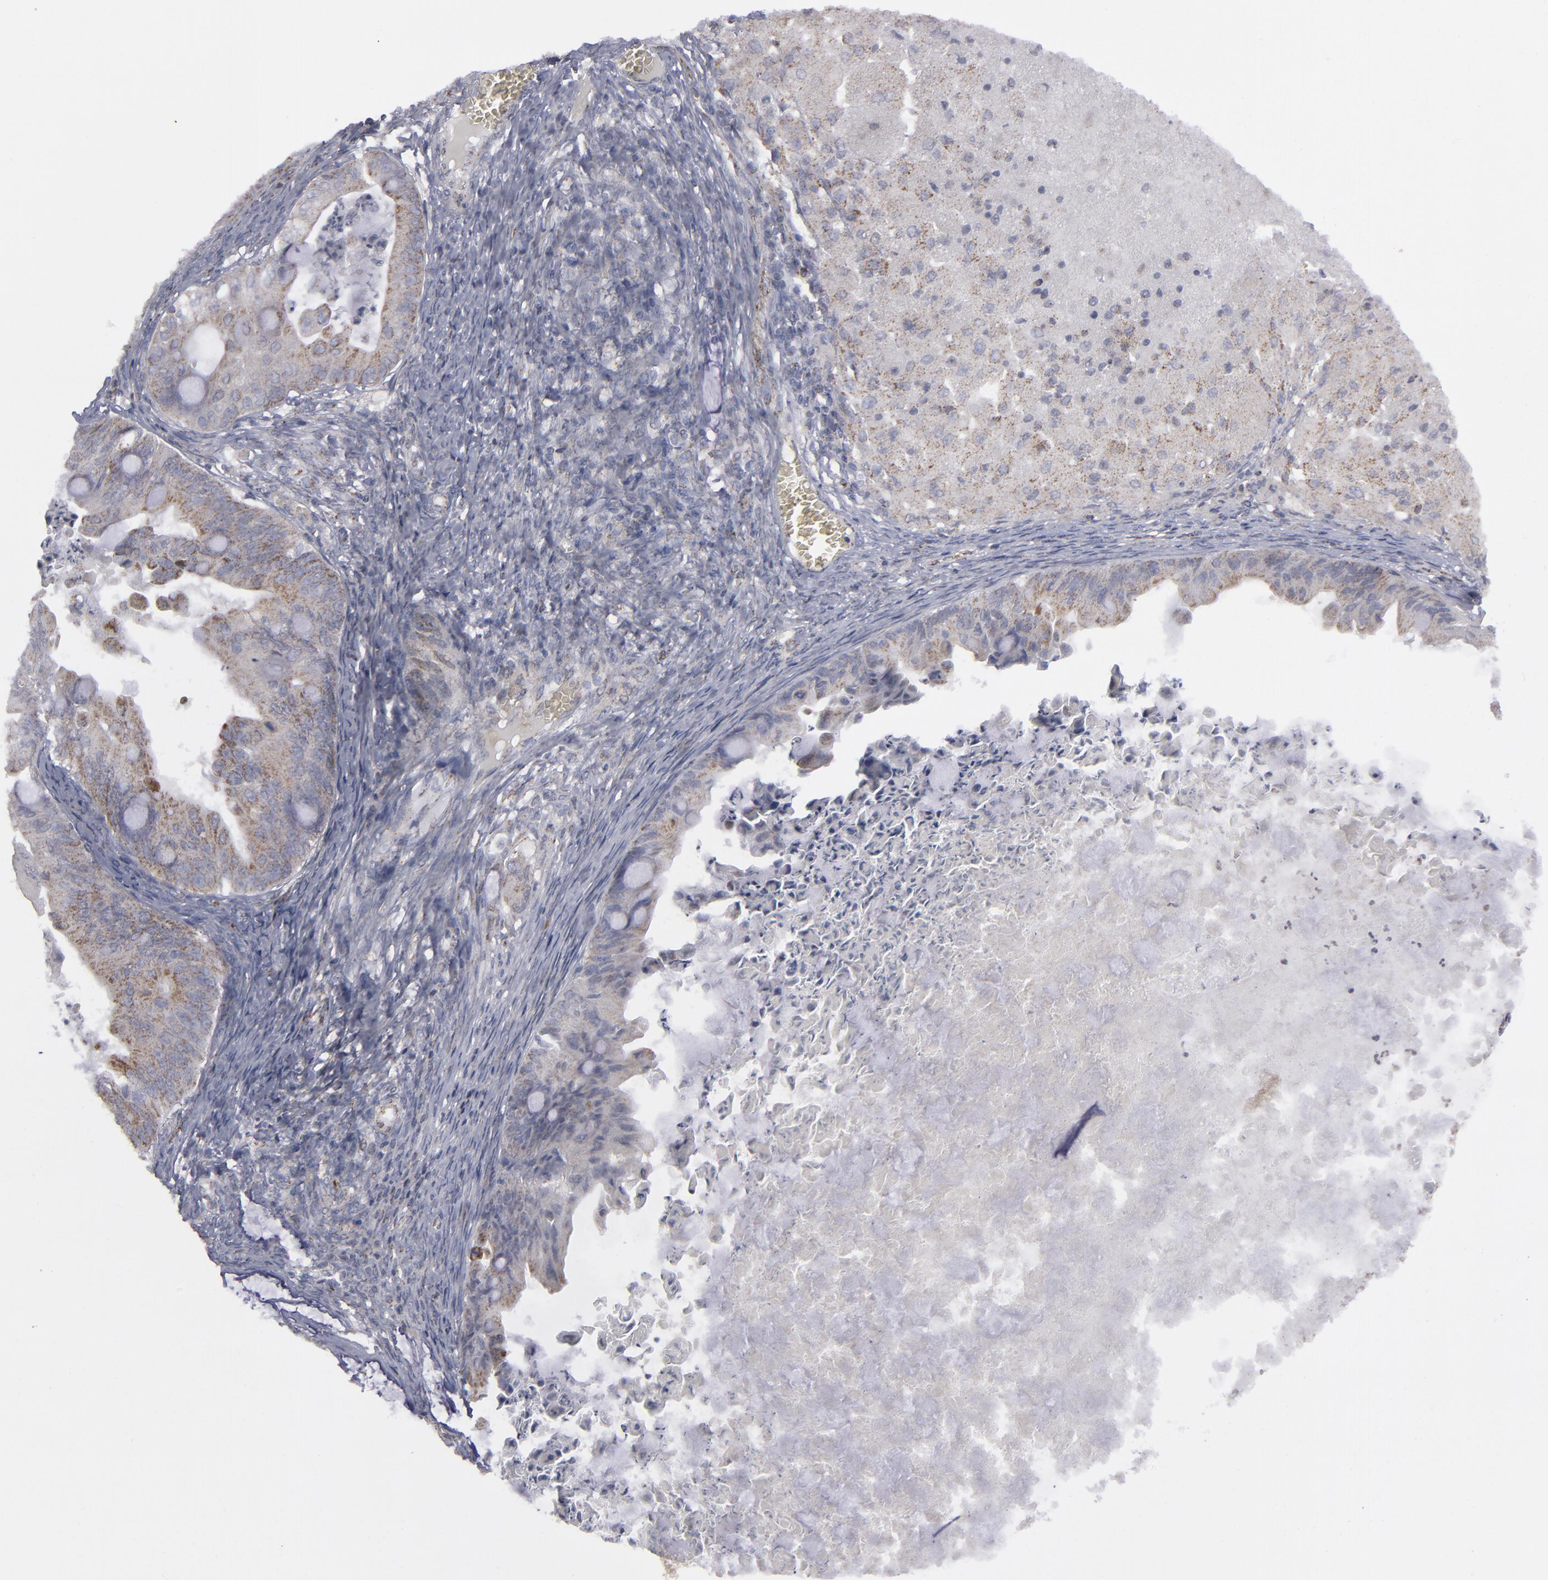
{"staining": {"intensity": "moderate", "quantity": "25%-75%", "location": "cytoplasmic/membranous"}, "tissue": "ovarian cancer", "cell_type": "Tumor cells", "image_type": "cancer", "snomed": [{"axis": "morphology", "description": "Cystadenocarcinoma, mucinous, NOS"}, {"axis": "topography", "description": "Ovary"}], "caption": "Tumor cells reveal moderate cytoplasmic/membranous expression in approximately 25%-75% of cells in ovarian mucinous cystadenocarcinoma.", "gene": "MYOM2", "patient": {"sex": "female", "age": 37}}